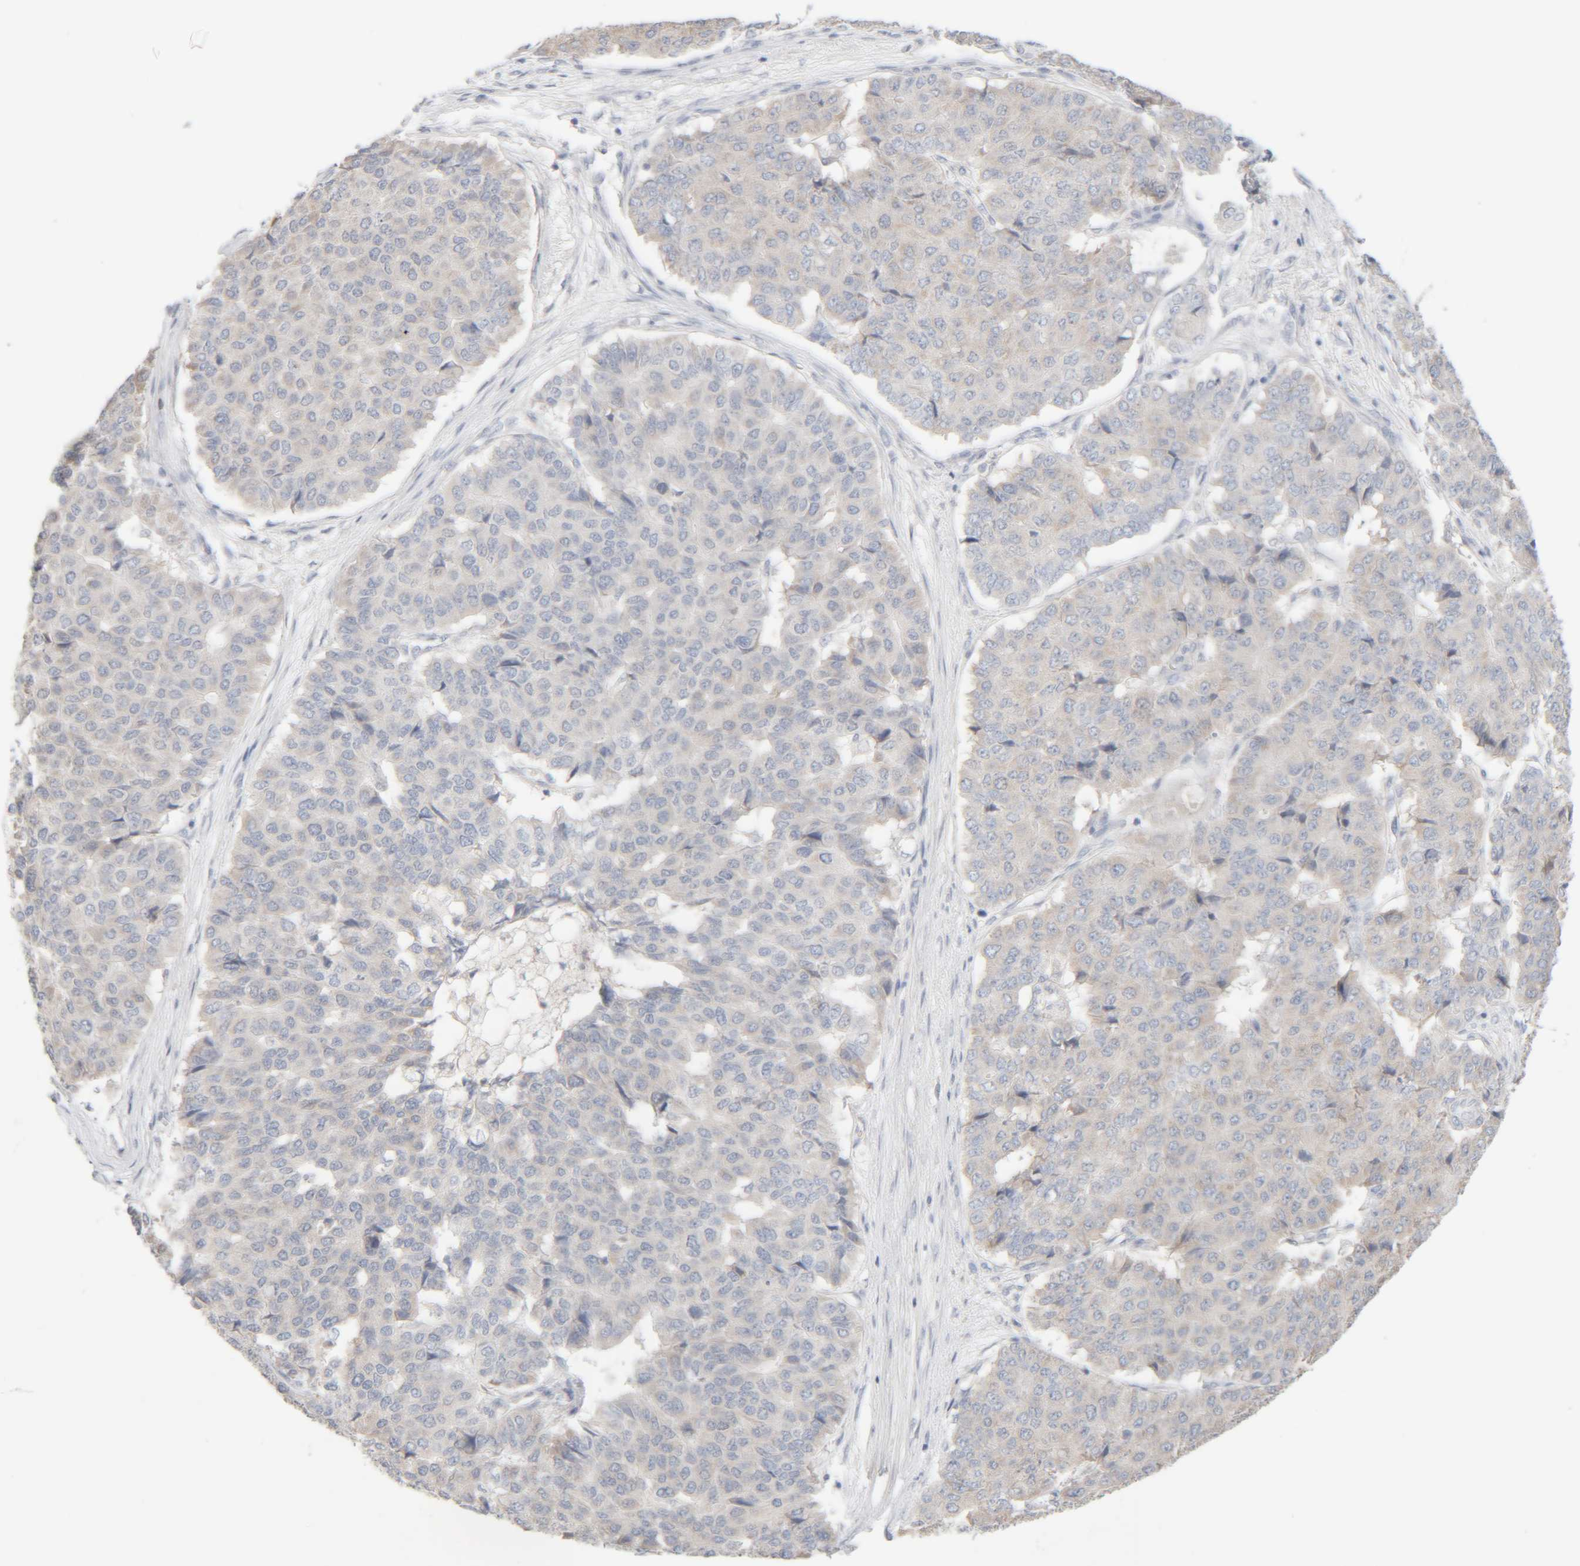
{"staining": {"intensity": "negative", "quantity": "none", "location": "none"}, "tissue": "pancreatic cancer", "cell_type": "Tumor cells", "image_type": "cancer", "snomed": [{"axis": "morphology", "description": "Adenocarcinoma, NOS"}, {"axis": "topography", "description": "Pancreas"}], "caption": "Immunohistochemistry (IHC) image of adenocarcinoma (pancreatic) stained for a protein (brown), which exhibits no expression in tumor cells. (DAB (3,3'-diaminobenzidine) IHC visualized using brightfield microscopy, high magnification).", "gene": "RIDA", "patient": {"sex": "male", "age": 50}}